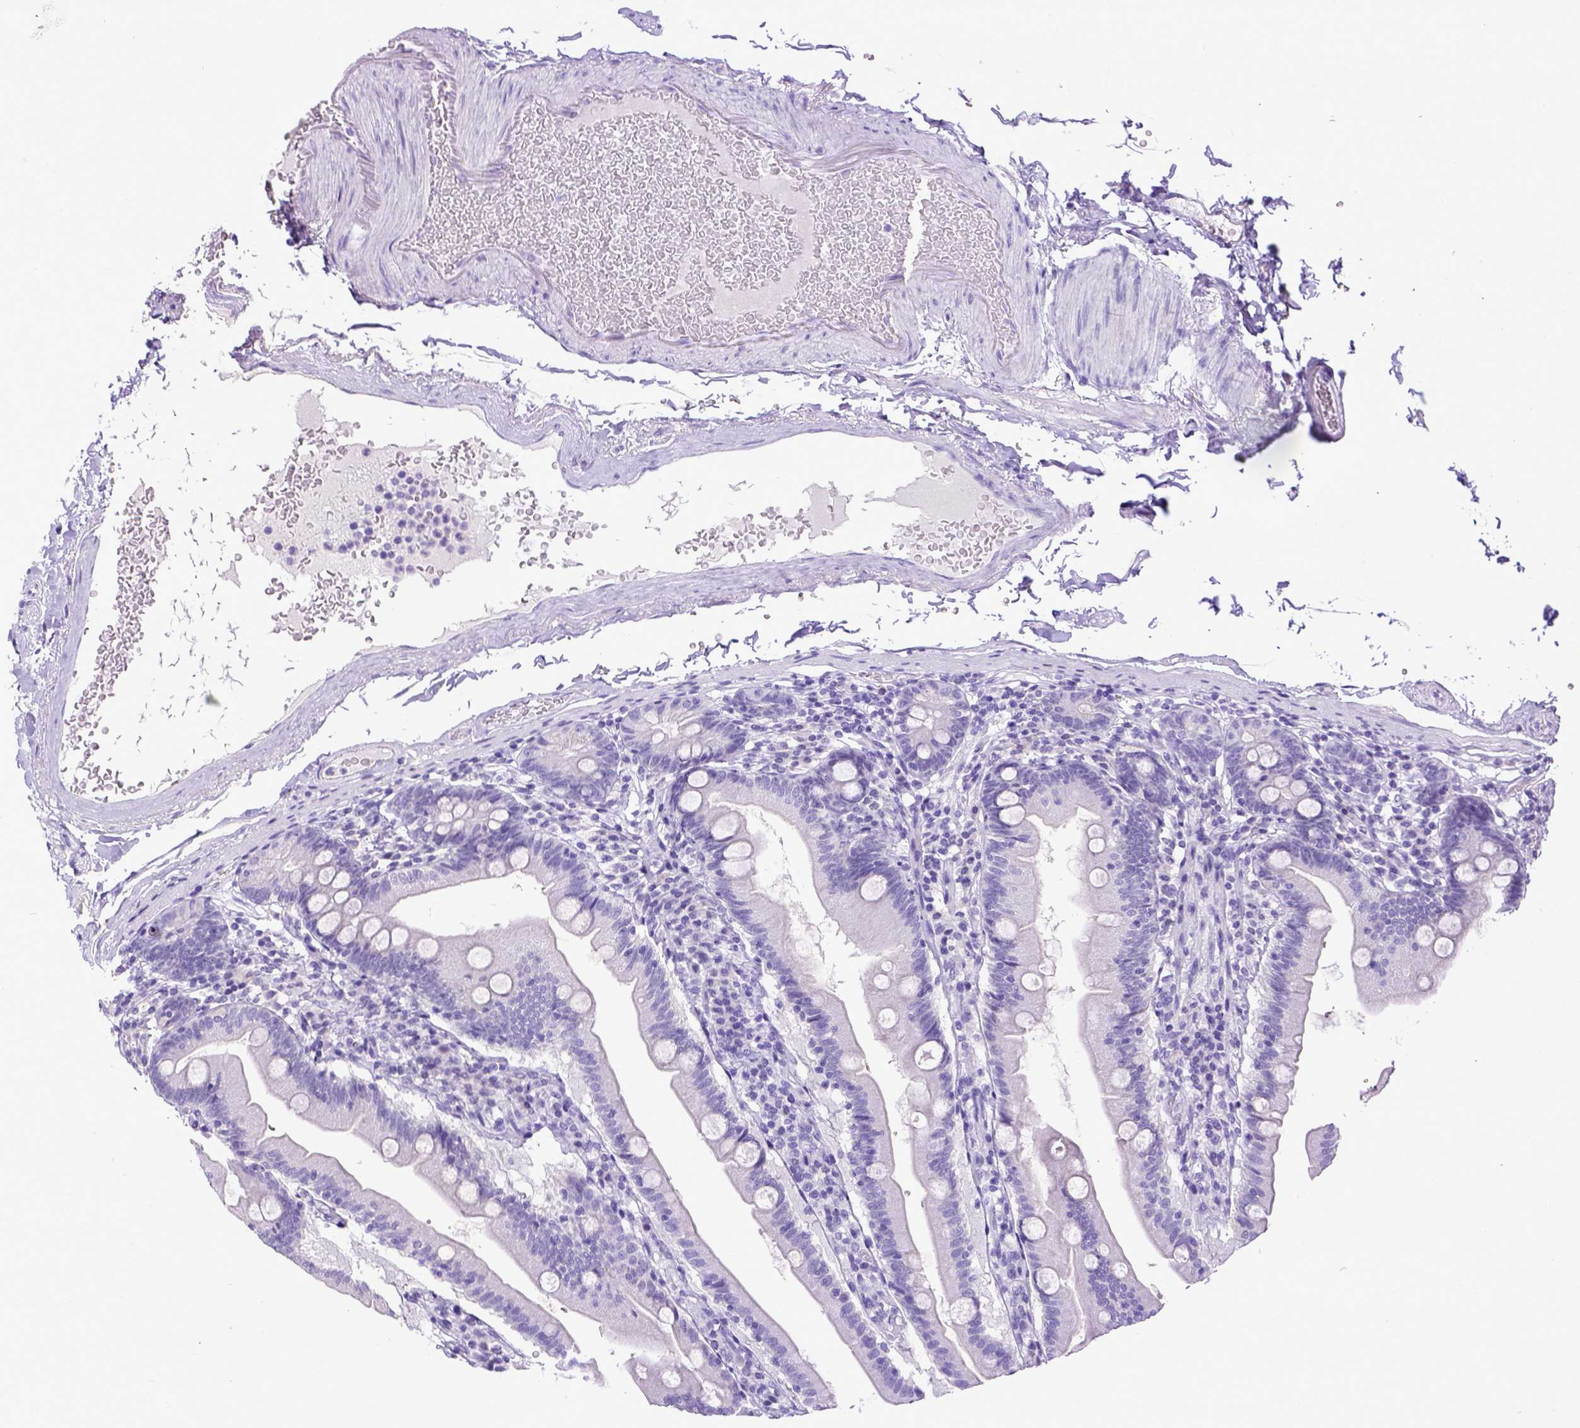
{"staining": {"intensity": "negative", "quantity": "none", "location": "none"}, "tissue": "duodenum", "cell_type": "Glandular cells", "image_type": "normal", "snomed": [{"axis": "morphology", "description": "Normal tissue, NOS"}, {"axis": "topography", "description": "Duodenum"}], "caption": "Immunohistochemistry image of normal duodenum stained for a protein (brown), which shows no expression in glandular cells.", "gene": "ESR1", "patient": {"sex": "female", "age": 67}}